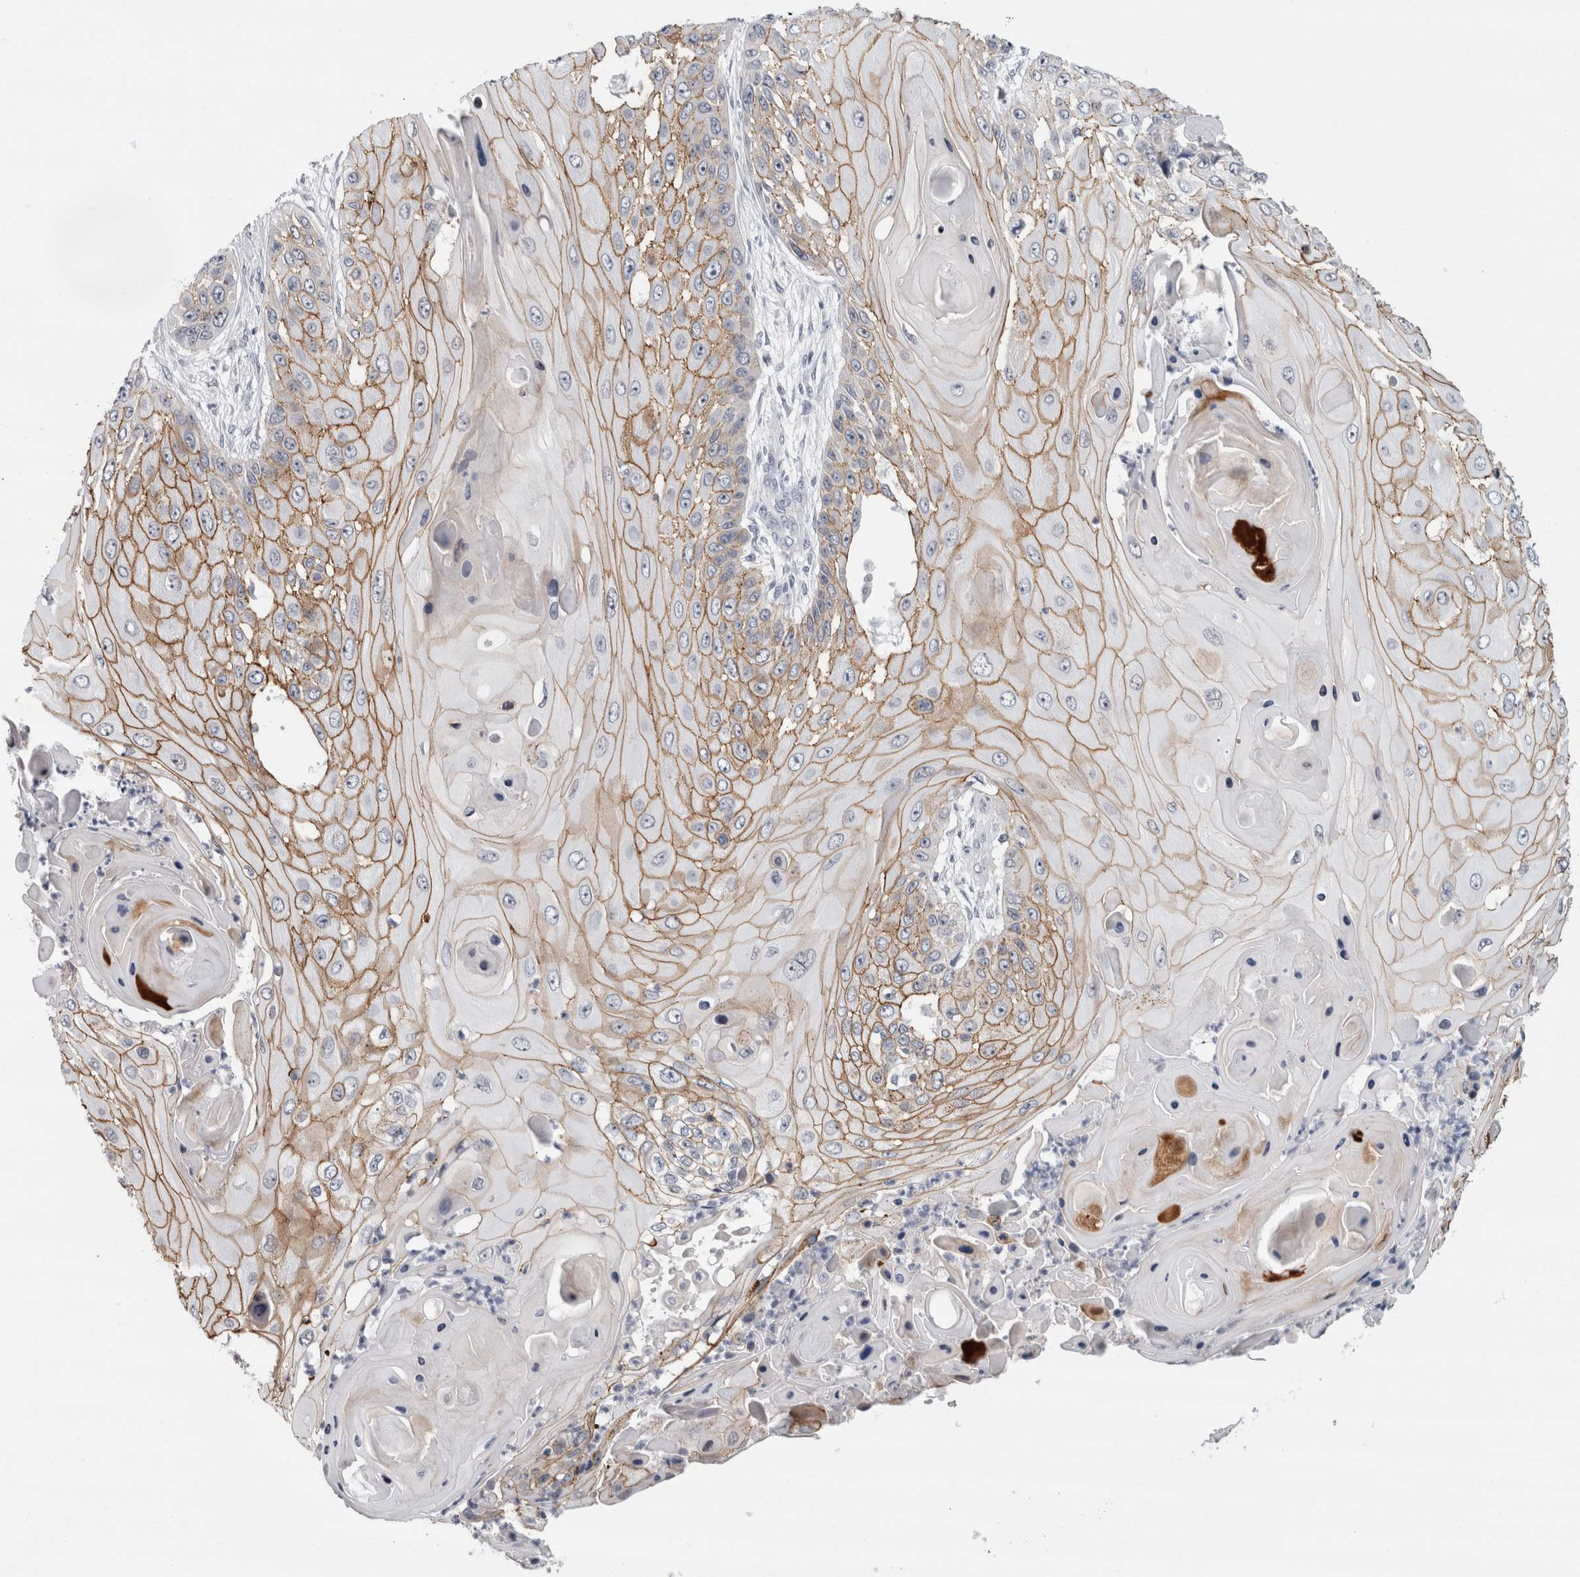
{"staining": {"intensity": "moderate", "quantity": ">75%", "location": "cytoplasmic/membranous"}, "tissue": "skin cancer", "cell_type": "Tumor cells", "image_type": "cancer", "snomed": [{"axis": "morphology", "description": "Squamous cell carcinoma, NOS"}, {"axis": "topography", "description": "Skin"}], "caption": "Tumor cells display moderate cytoplasmic/membranous expression in about >75% of cells in skin cancer.", "gene": "NIPA1", "patient": {"sex": "female", "age": 44}}